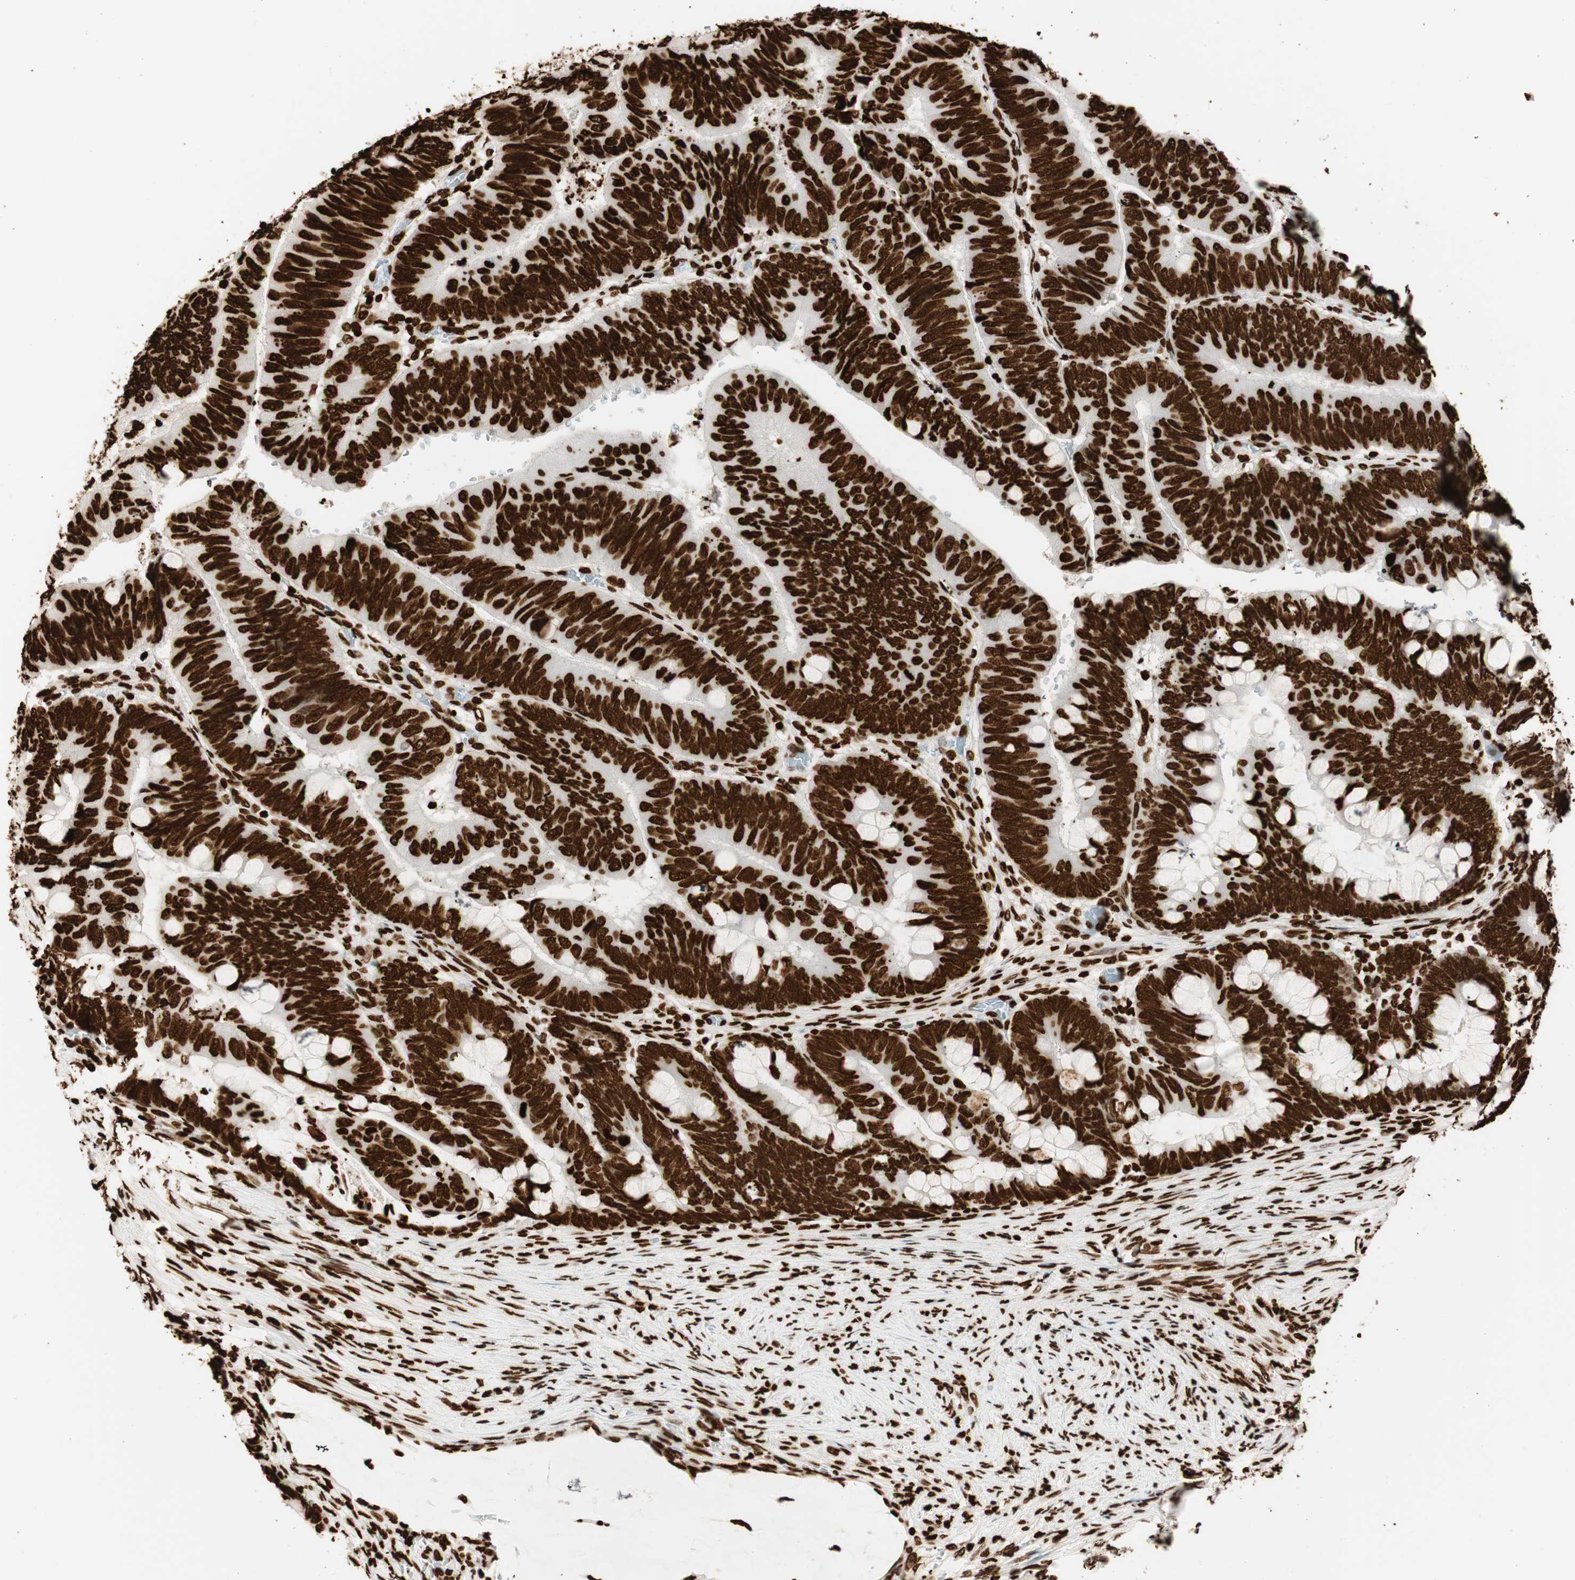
{"staining": {"intensity": "strong", "quantity": ">75%", "location": "nuclear"}, "tissue": "colorectal cancer", "cell_type": "Tumor cells", "image_type": "cancer", "snomed": [{"axis": "morphology", "description": "Normal tissue, NOS"}, {"axis": "morphology", "description": "Adenocarcinoma, NOS"}, {"axis": "topography", "description": "Rectum"}, {"axis": "topography", "description": "Peripheral nerve tissue"}], "caption": "The immunohistochemical stain labels strong nuclear expression in tumor cells of colorectal cancer (adenocarcinoma) tissue.", "gene": "GLI2", "patient": {"sex": "male", "age": 92}}